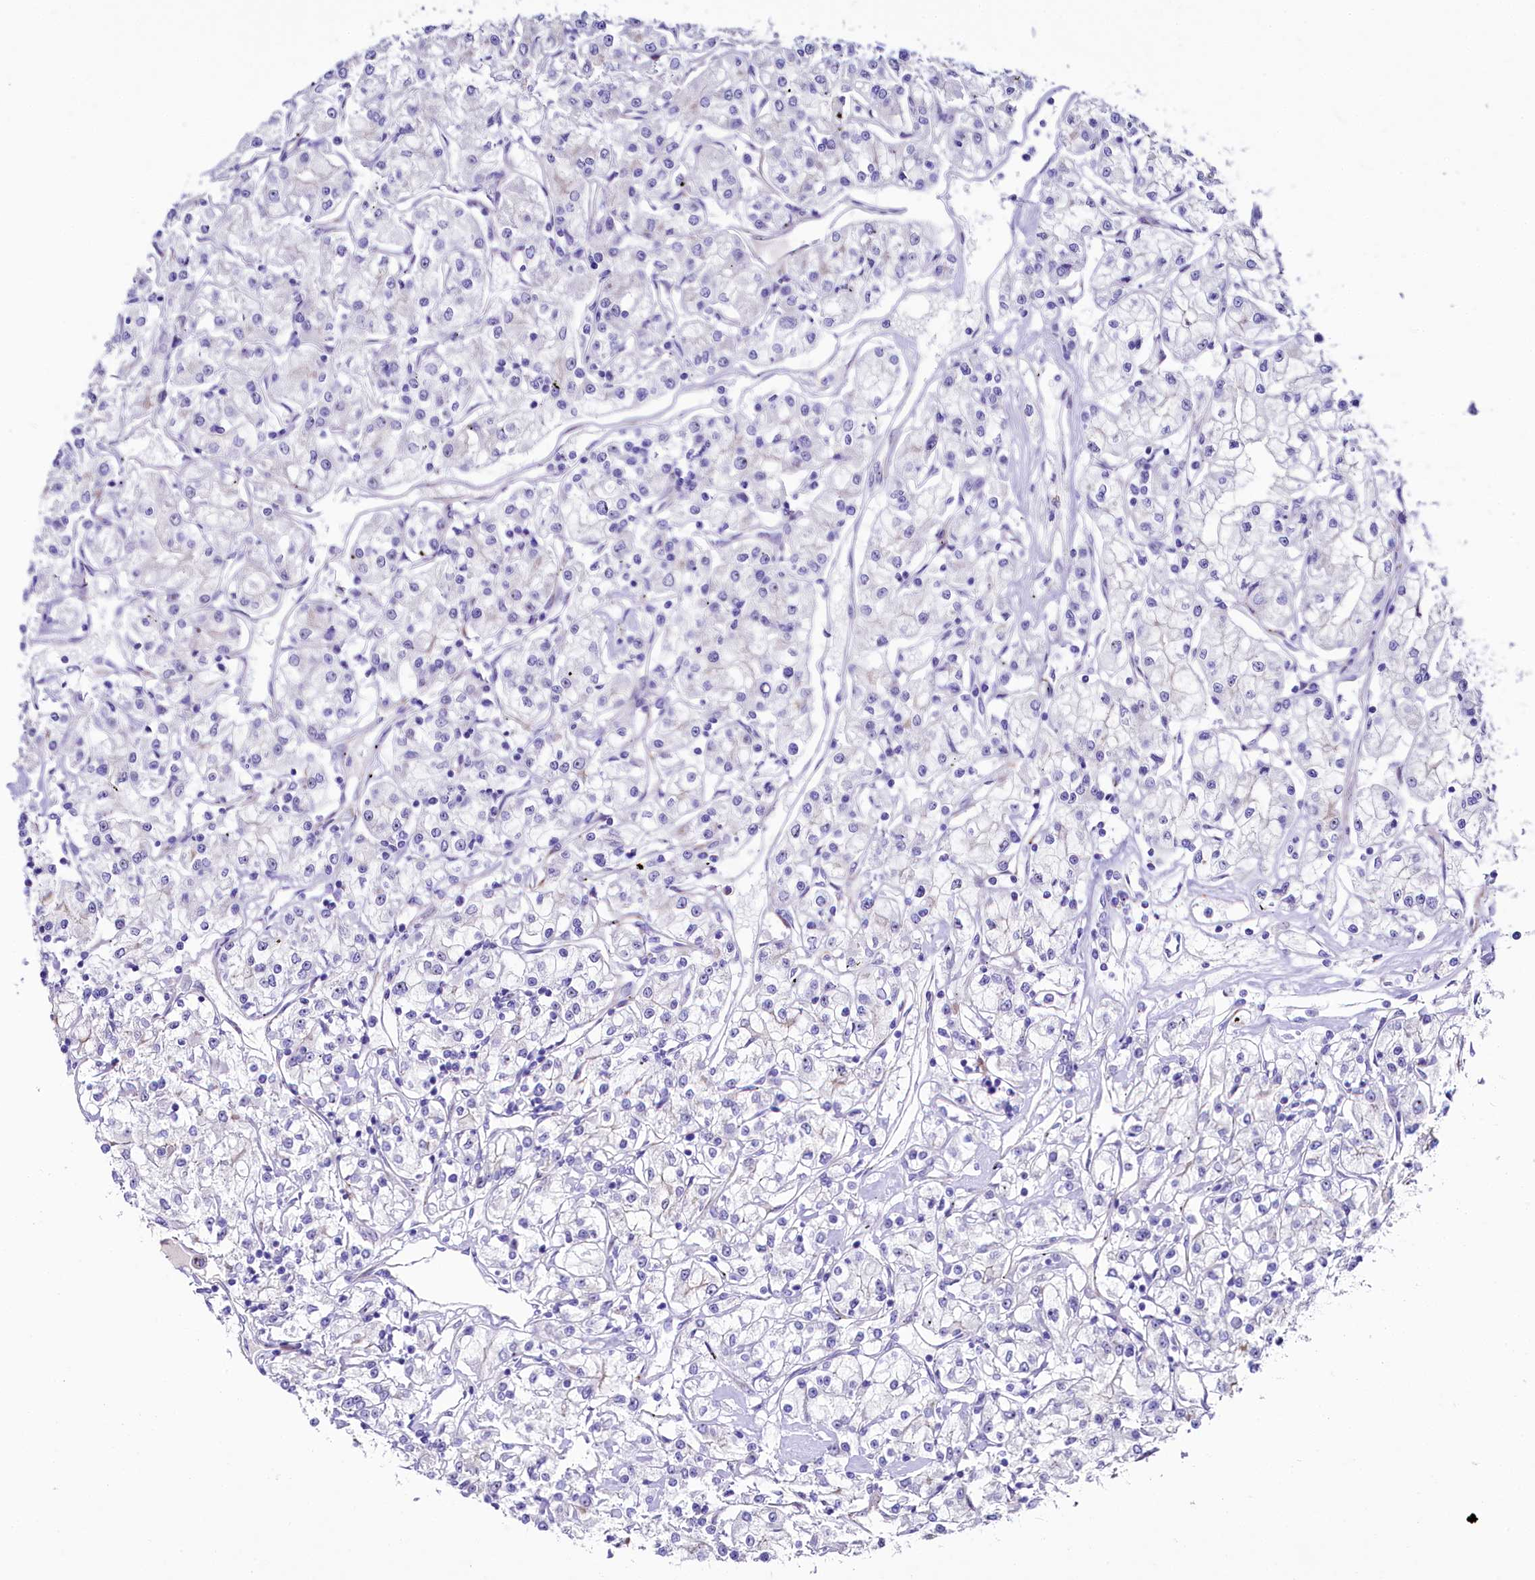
{"staining": {"intensity": "negative", "quantity": "none", "location": "none"}, "tissue": "renal cancer", "cell_type": "Tumor cells", "image_type": "cancer", "snomed": [{"axis": "morphology", "description": "Adenocarcinoma, NOS"}, {"axis": "topography", "description": "Kidney"}], "caption": "The IHC micrograph has no significant positivity in tumor cells of renal cancer (adenocarcinoma) tissue.", "gene": "SH3TC2", "patient": {"sex": "female", "age": 59}}